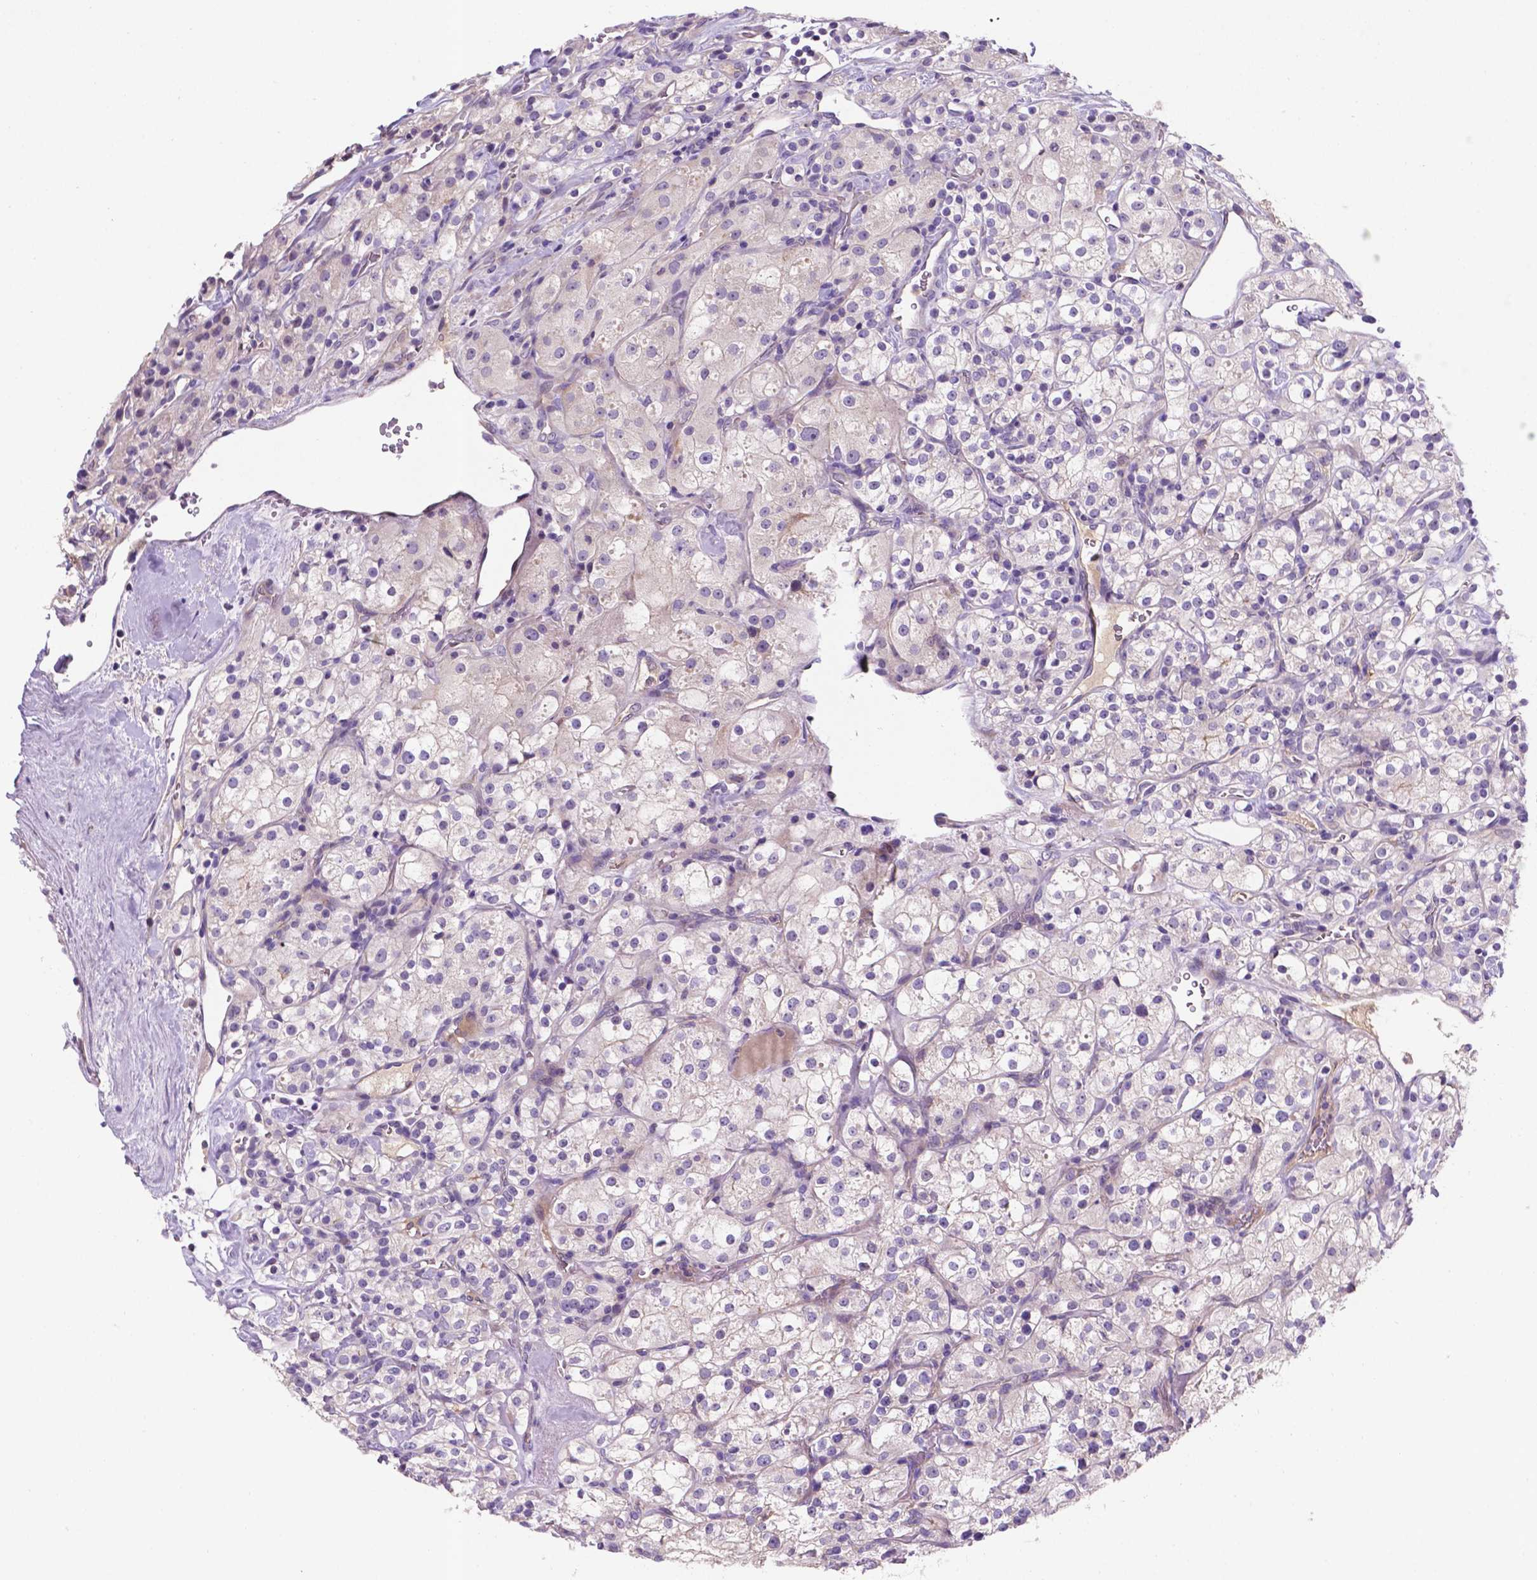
{"staining": {"intensity": "negative", "quantity": "none", "location": "none"}, "tissue": "renal cancer", "cell_type": "Tumor cells", "image_type": "cancer", "snomed": [{"axis": "morphology", "description": "Adenocarcinoma, NOS"}, {"axis": "topography", "description": "Kidney"}], "caption": "An immunohistochemistry histopathology image of renal adenocarcinoma is shown. There is no staining in tumor cells of renal adenocarcinoma.", "gene": "TM4SF20", "patient": {"sex": "male", "age": 77}}